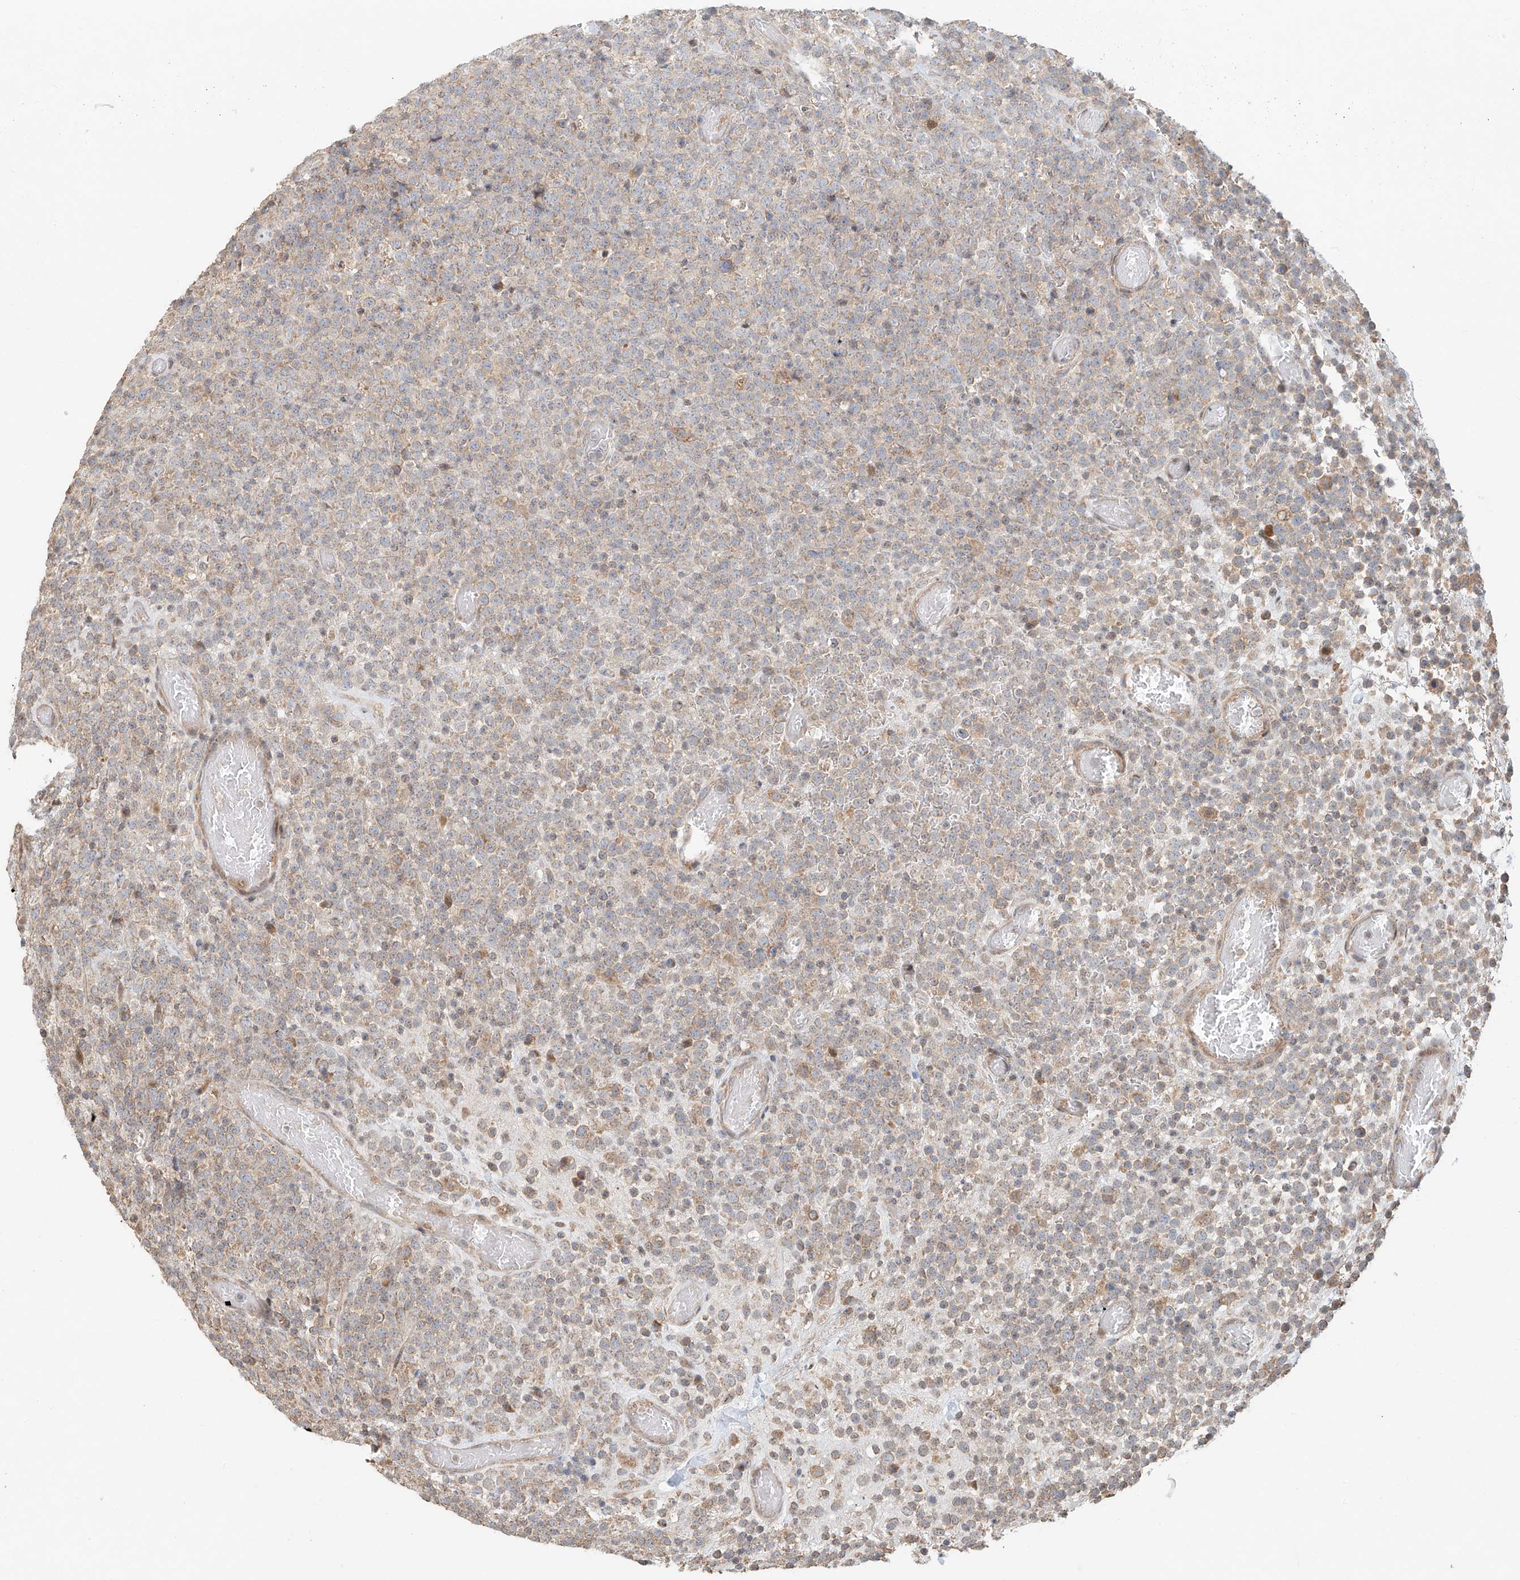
{"staining": {"intensity": "weak", "quantity": "<25%", "location": "cytoplasmic/membranous"}, "tissue": "lymphoma", "cell_type": "Tumor cells", "image_type": "cancer", "snomed": [{"axis": "morphology", "description": "Malignant lymphoma, non-Hodgkin's type, High grade"}, {"axis": "topography", "description": "Colon"}], "caption": "An image of human lymphoma is negative for staining in tumor cells. (IHC, brightfield microscopy, high magnification).", "gene": "TMEM61", "patient": {"sex": "female", "age": 53}}